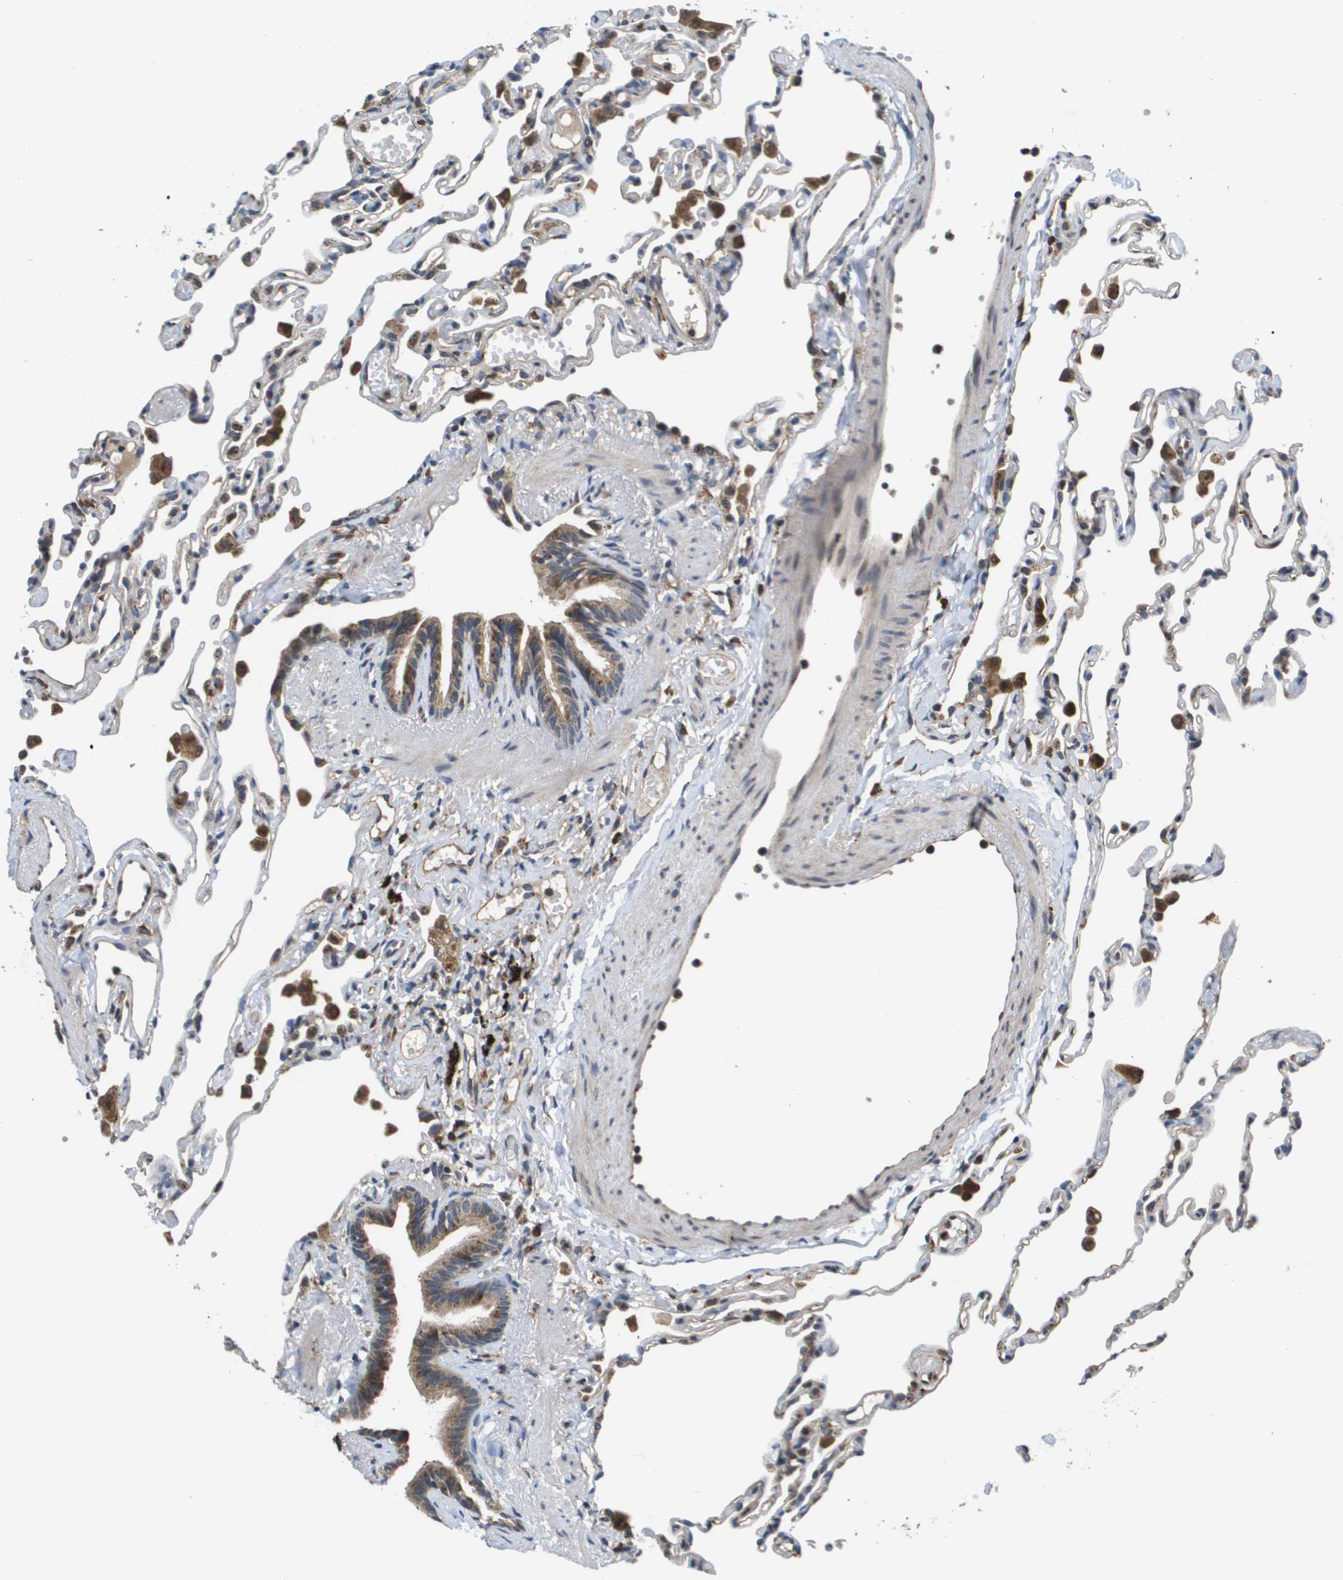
{"staining": {"intensity": "weak", "quantity": "<25%", "location": "cytoplasmic/membranous"}, "tissue": "lung", "cell_type": "Alveolar cells", "image_type": "normal", "snomed": [{"axis": "morphology", "description": "Normal tissue, NOS"}, {"axis": "topography", "description": "Lung"}], "caption": "The photomicrograph exhibits no staining of alveolar cells in normal lung. Brightfield microscopy of immunohistochemistry stained with DAB (3,3'-diaminobenzidine) (brown) and hematoxylin (blue), captured at high magnification.", "gene": "PCK1", "patient": {"sex": "female", "age": 49}}